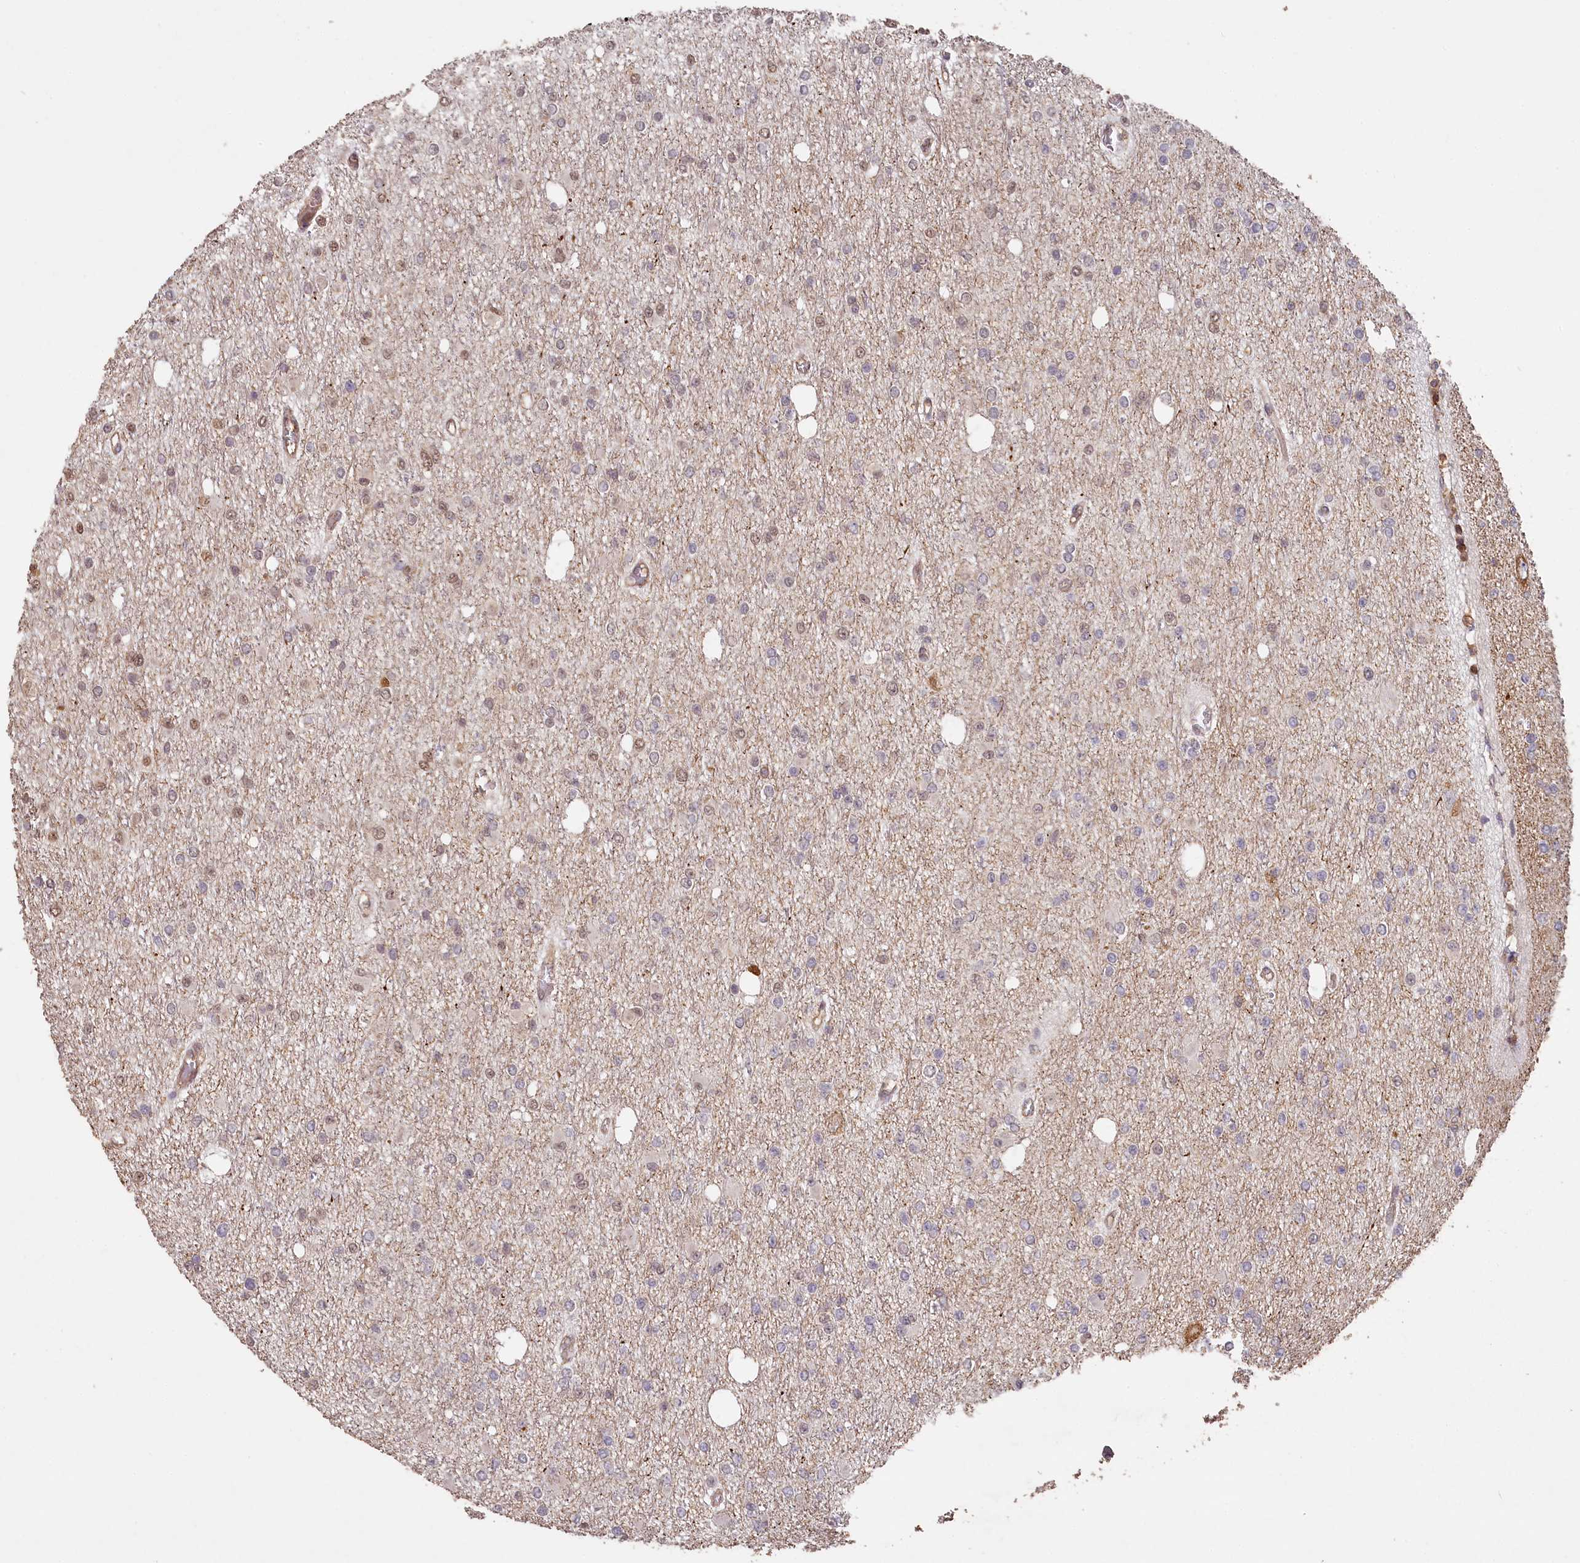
{"staining": {"intensity": "negative", "quantity": "none", "location": "none"}, "tissue": "glioma", "cell_type": "Tumor cells", "image_type": "cancer", "snomed": [{"axis": "morphology", "description": "Glioma, malignant, Low grade"}, {"axis": "topography", "description": "Brain"}], "caption": "Glioma stained for a protein using immunohistochemistry displays no staining tumor cells.", "gene": "MADD", "patient": {"sex": "female", "age": 22}}